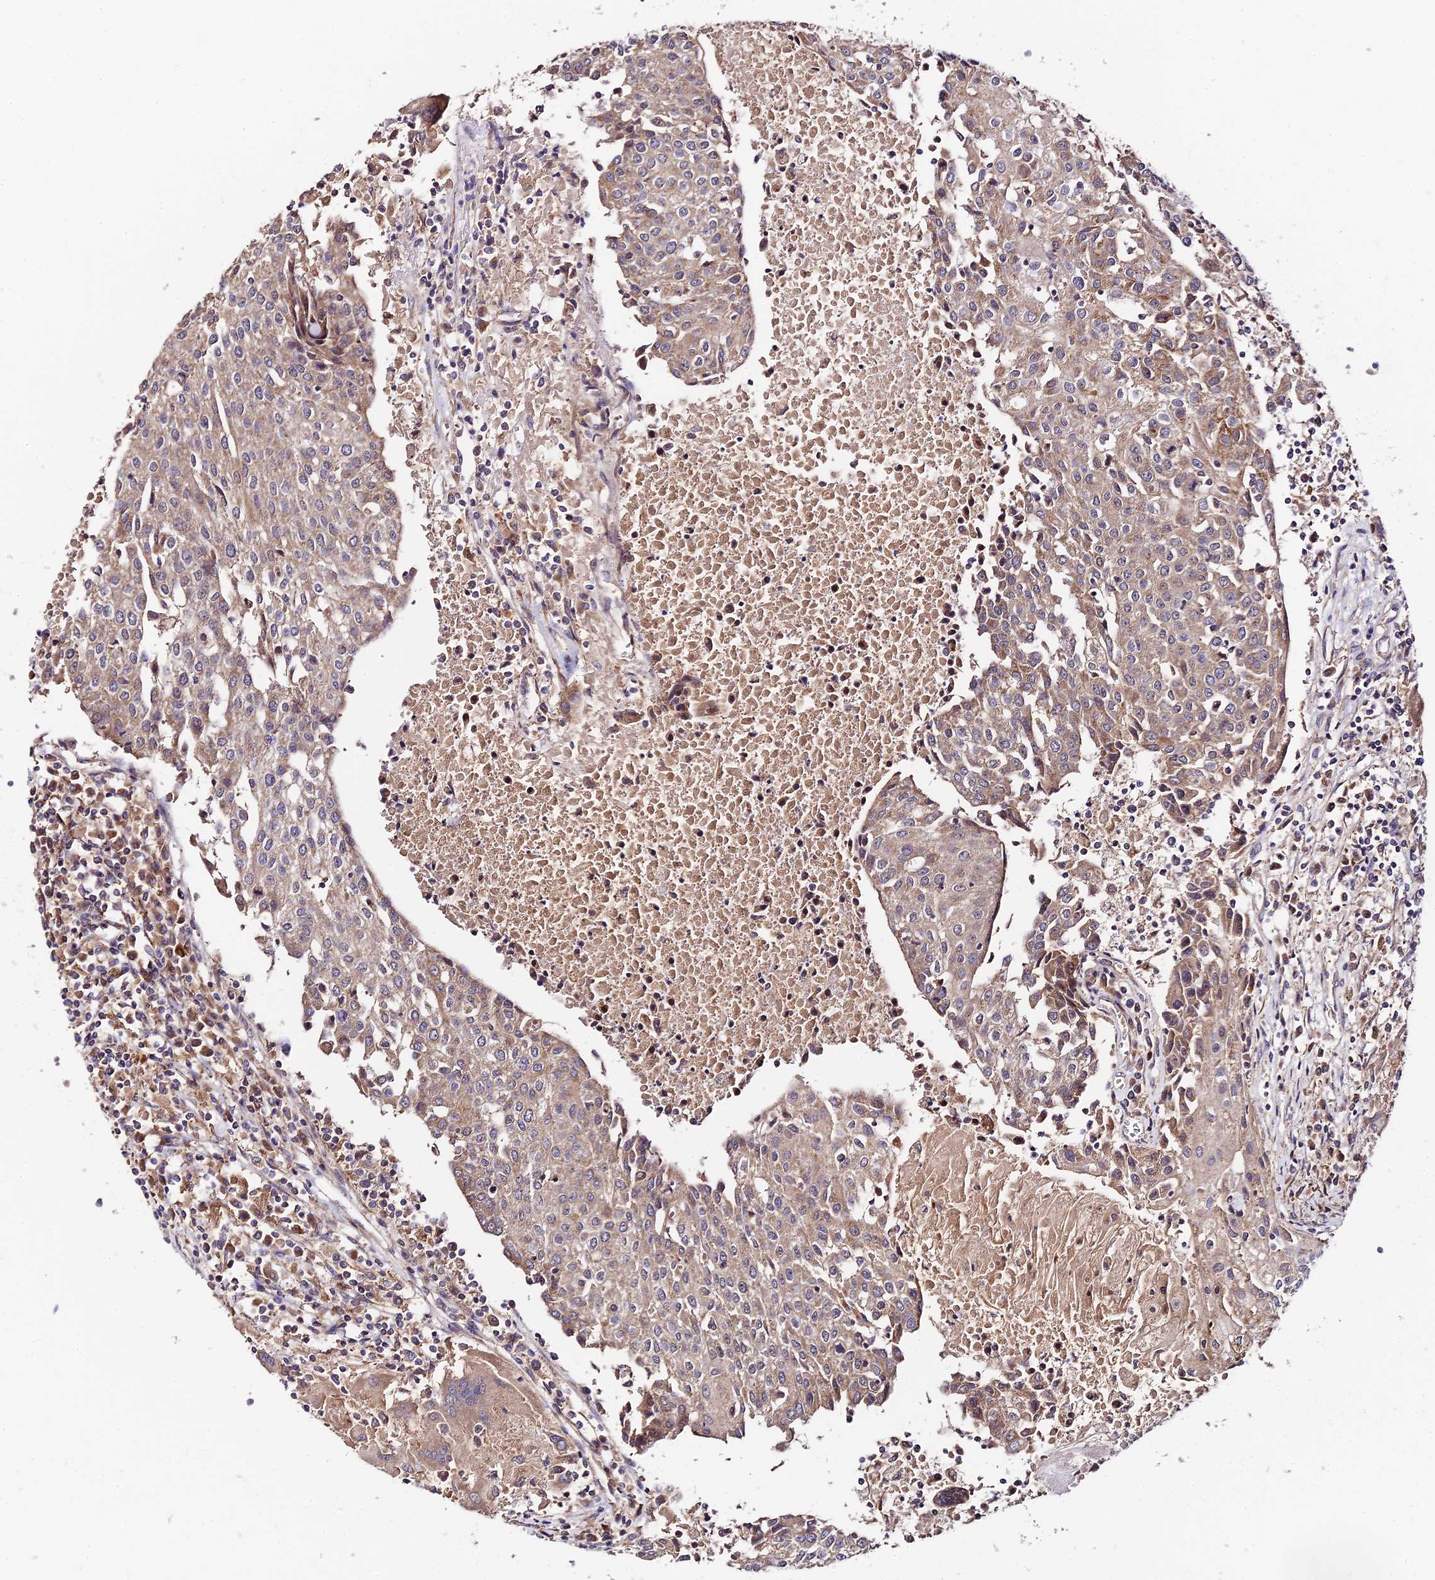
{"staining": {"intensity": "weak", "quantity": "25%-75%", "location": "cytoplasmic/membranous"}, "tissue": "urothelial cancer", "cell_type": "Tumor cells", "image_type": "cancer", "snomed": [{"axis": "morphology", "description": "Urothelial carcinoma, High grade"}, {"axis": "topography", "description": "Urinary bladder"}], "caption": "A histopathology image of human urothelial carcinoma (high-grade) stained for a protein demonstrates weak cytoplasmic/membranous brown staining in tumor cells.", "gene": "C3orf20", "patient": {"sex": "female", "age": 85}}